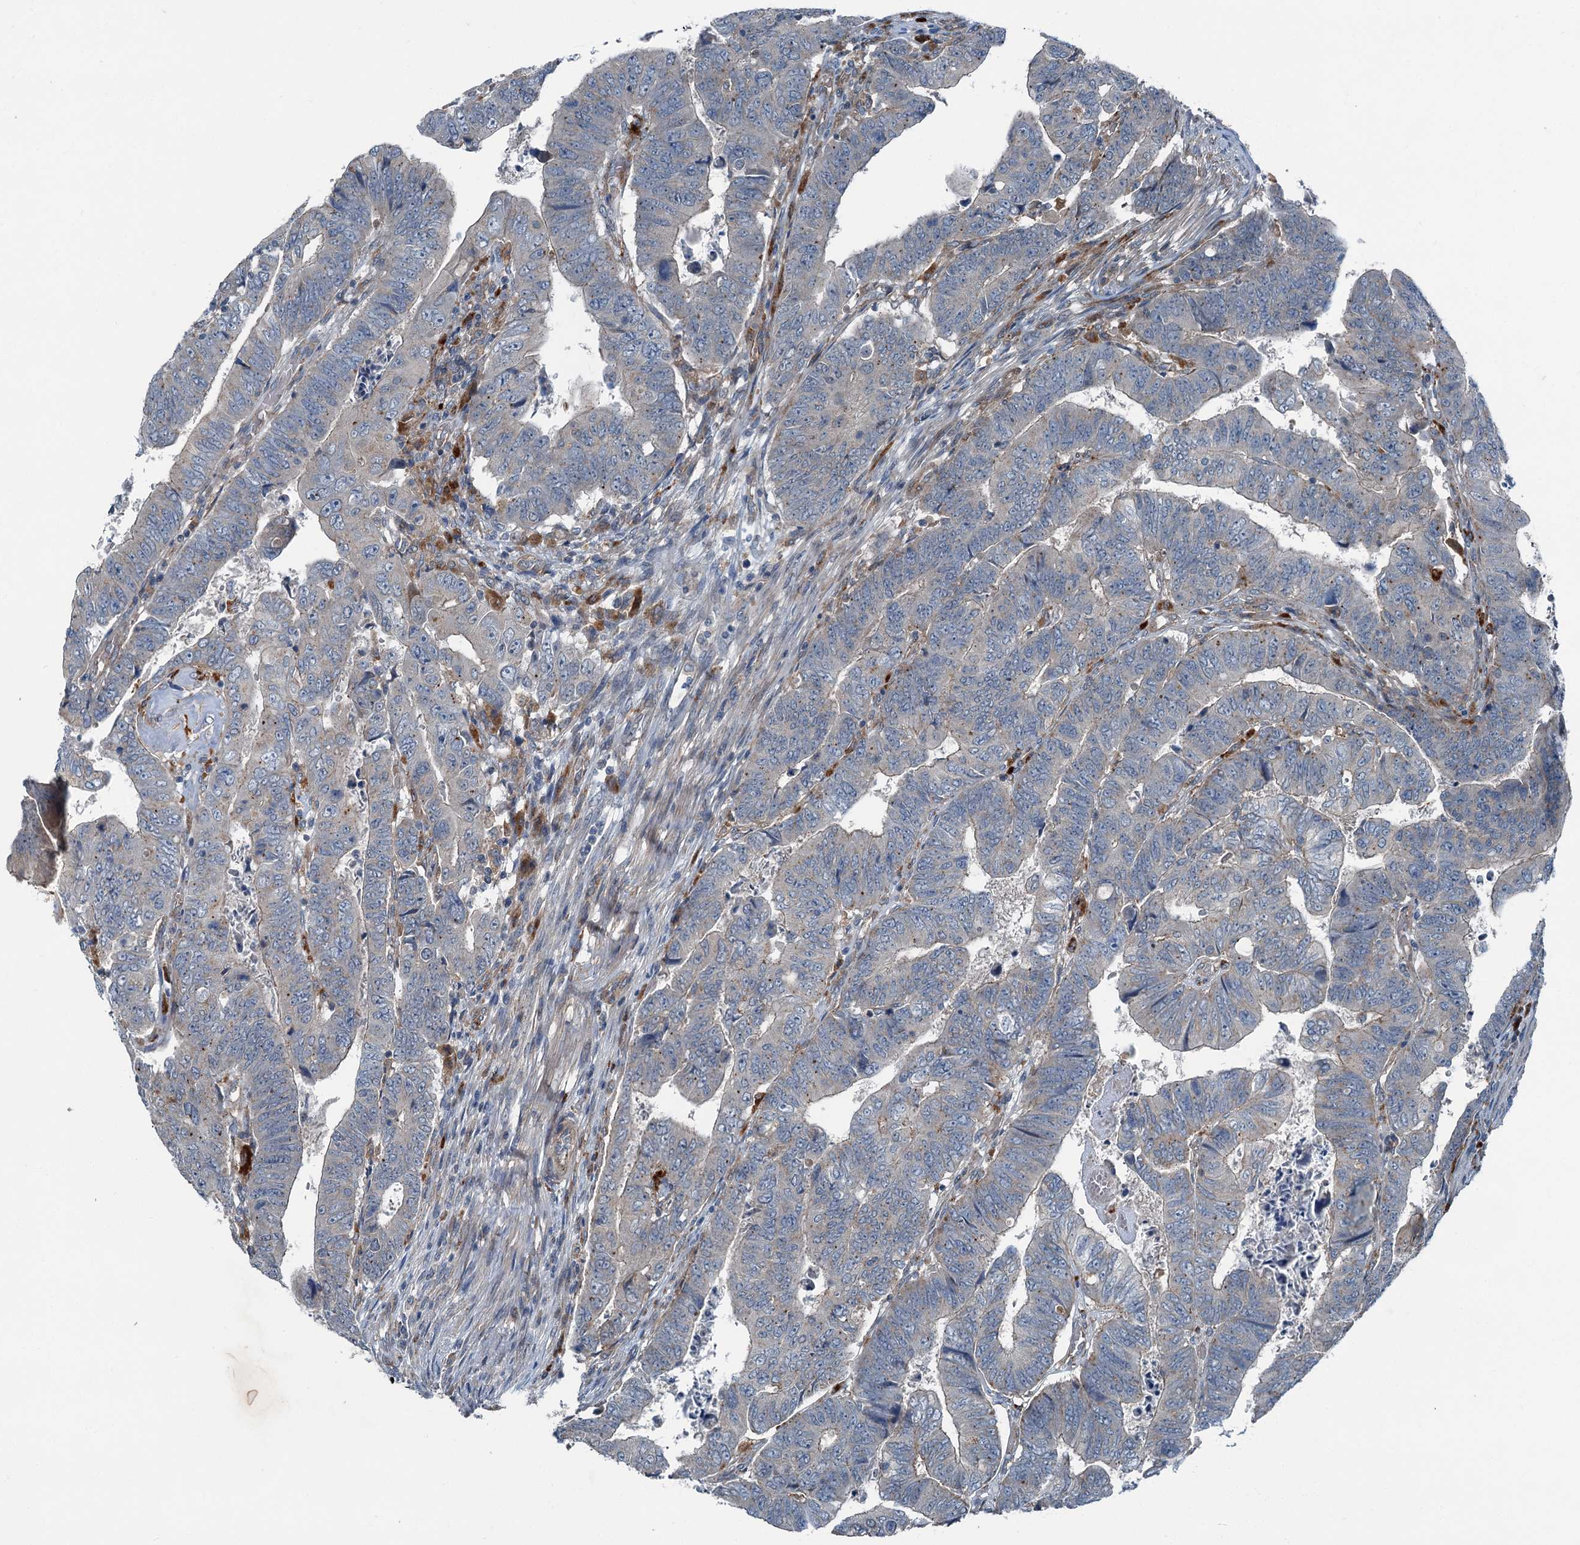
{"staining": {"intensity": "weak", "quantity": "<25%", "location": "cytoplasmic/membranous"}, "tissue": "colorectal cancer", "cell_type": "Tumor cells", "image_type": "cancer", "snomed": [{"axis": "morphology", "description": "Normal tissue, NOS"}, {"axis": "morphology", "description": "Adenocarcinoma, NOS"}, {"axis": "topography", "description": "Rectum"}], "caption": "IHC micrograph of colorectal cancer stained for a protein (brown), which demonstrates no expression in tumor cells.", "gene": "AXL", "patient": {"sex": "female", "age": 65}}